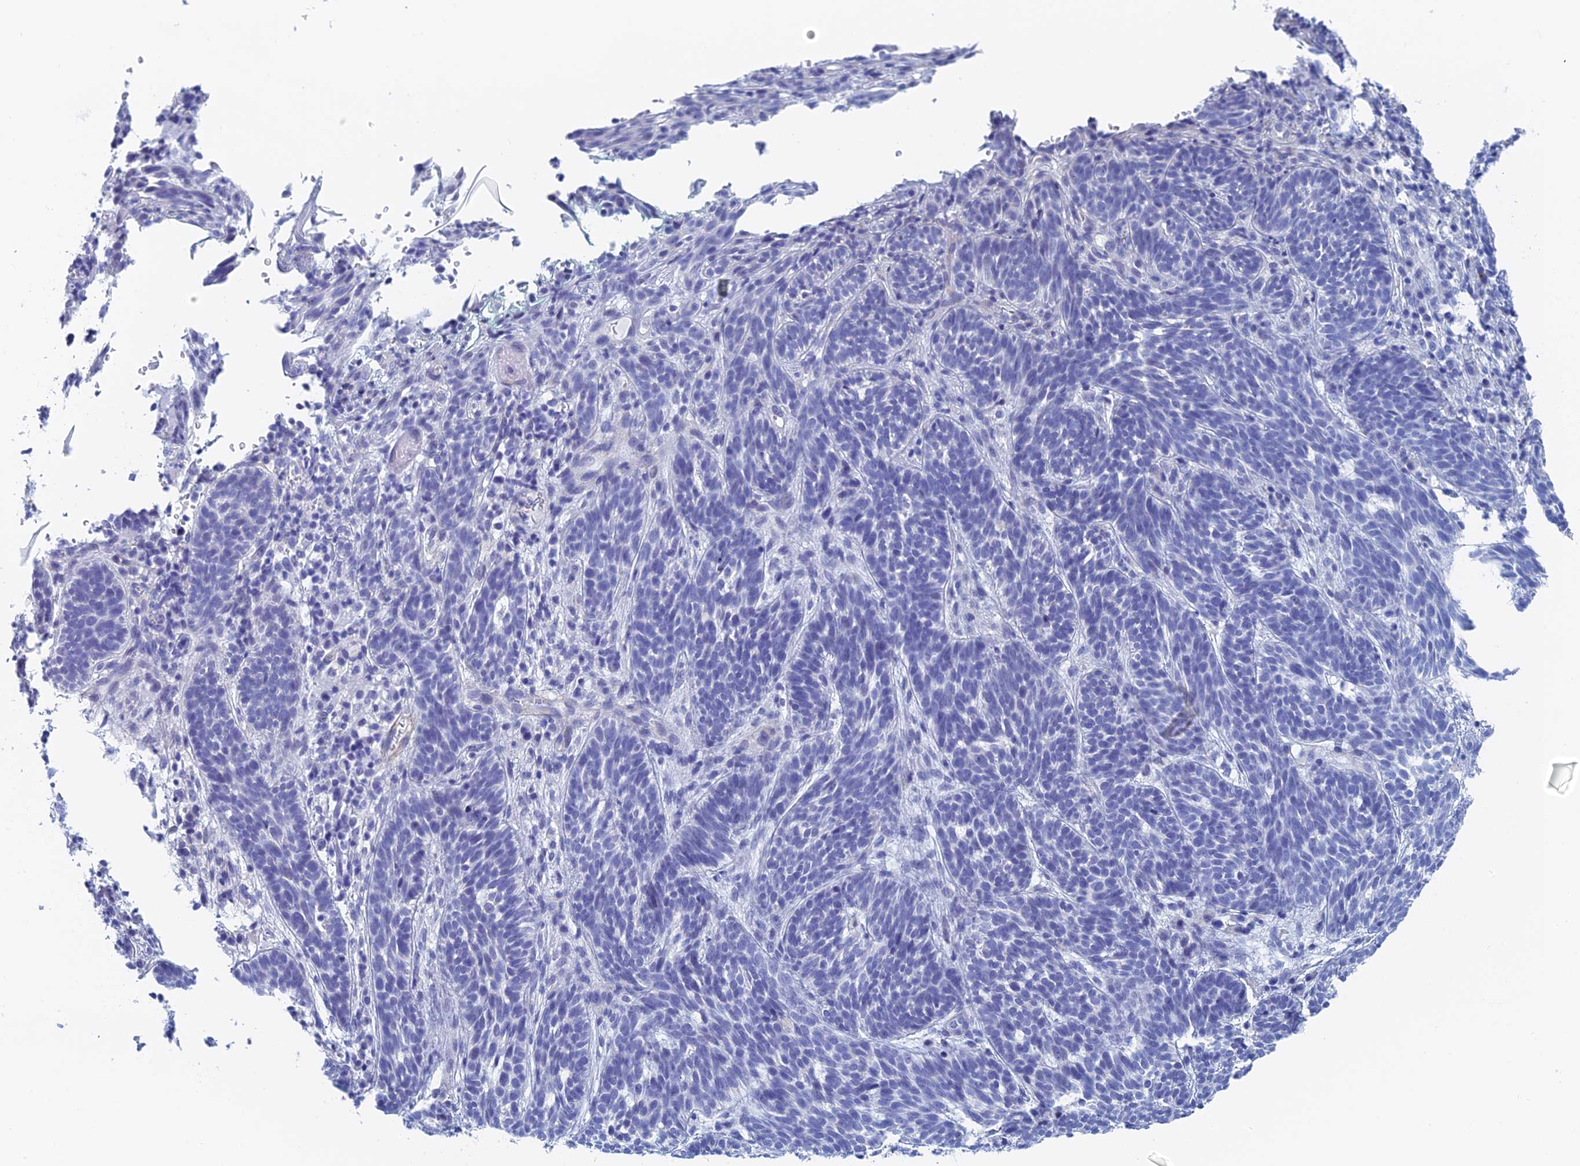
{"staining": {"intensity": "negative", "quantity": "none", "location": "none"}, "tissue": "skin cancer", "cell_type": "Tumor cells", "image_type": "cancer", "snomed": [{"axis": "morphology", "description": "Basal cell carcinoma"}, {"axis": "topography", "description": "Skin"}], "caption": "DAB (3,3'-diaminobenzidine) immunohistochemical staining of human basal cell carcinoma (skin) shows no significant expression in tumor cells.", "gene": "KCNK18", "patient": {"sex": "male", "age": 71}}